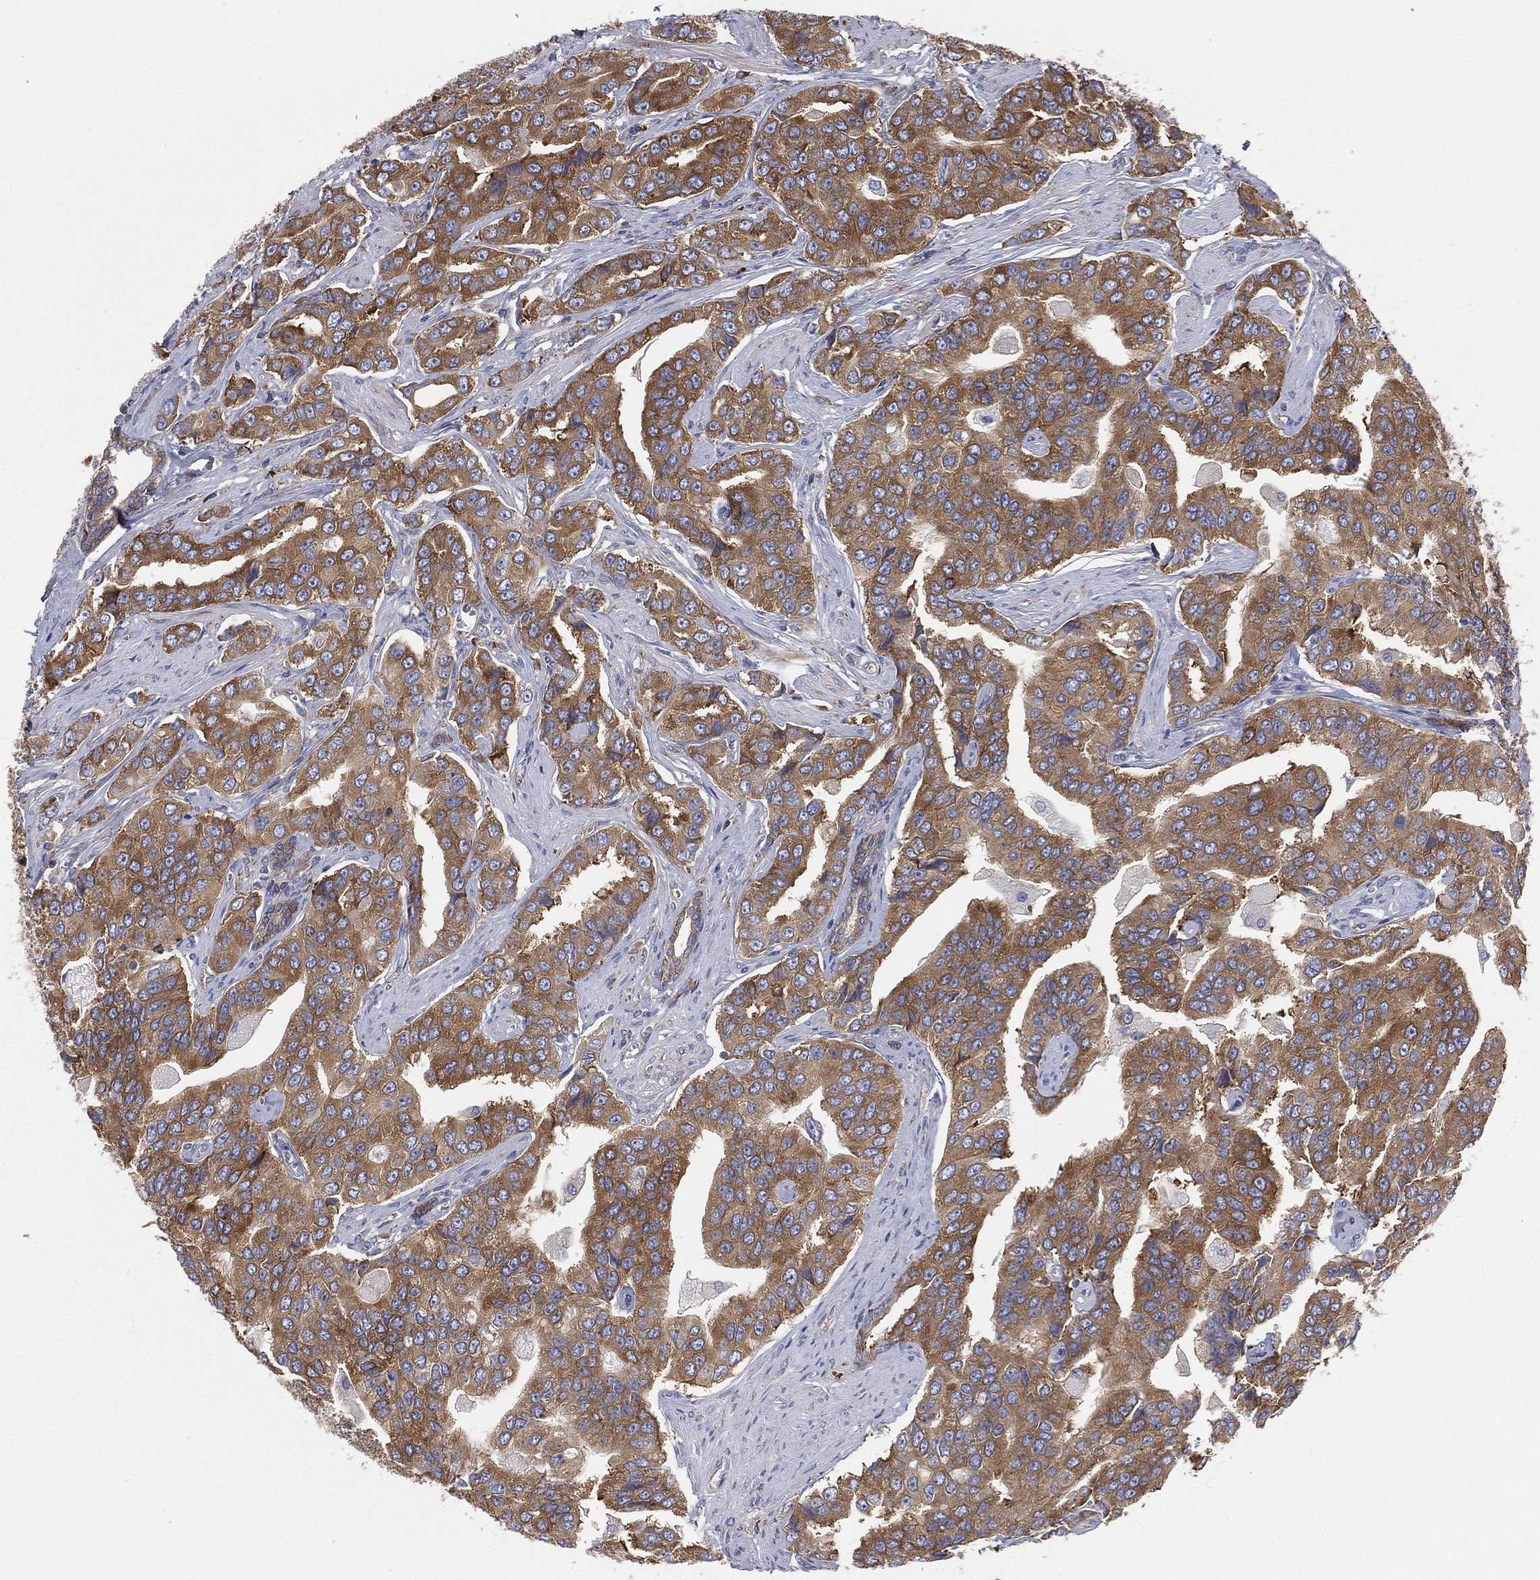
{"staining": {"intensity": "strong", "quantity": ">75%", "location": "cytoplasmic/membranous"}, "tissue": "prostate cancer", "cell_type": "Tumor cells", "image_type": "cancer", "snomed": [{"axis": "morphology", "description": "Adenocarcinoma, NOS"}, {"axis": "topography", "description": "Prostate and seminal vesicle, NOS"}, {"axis": "topography", "description": "Prostate"}], "caption": "Strong cytoplasmic/membranous staining for a protein is identified in approximately >75% of tumor cells of prostate cancer using immunohistochemistry (IHC).", "gene": "FARSA", "patient": {"sex": "male", "age": 69}}